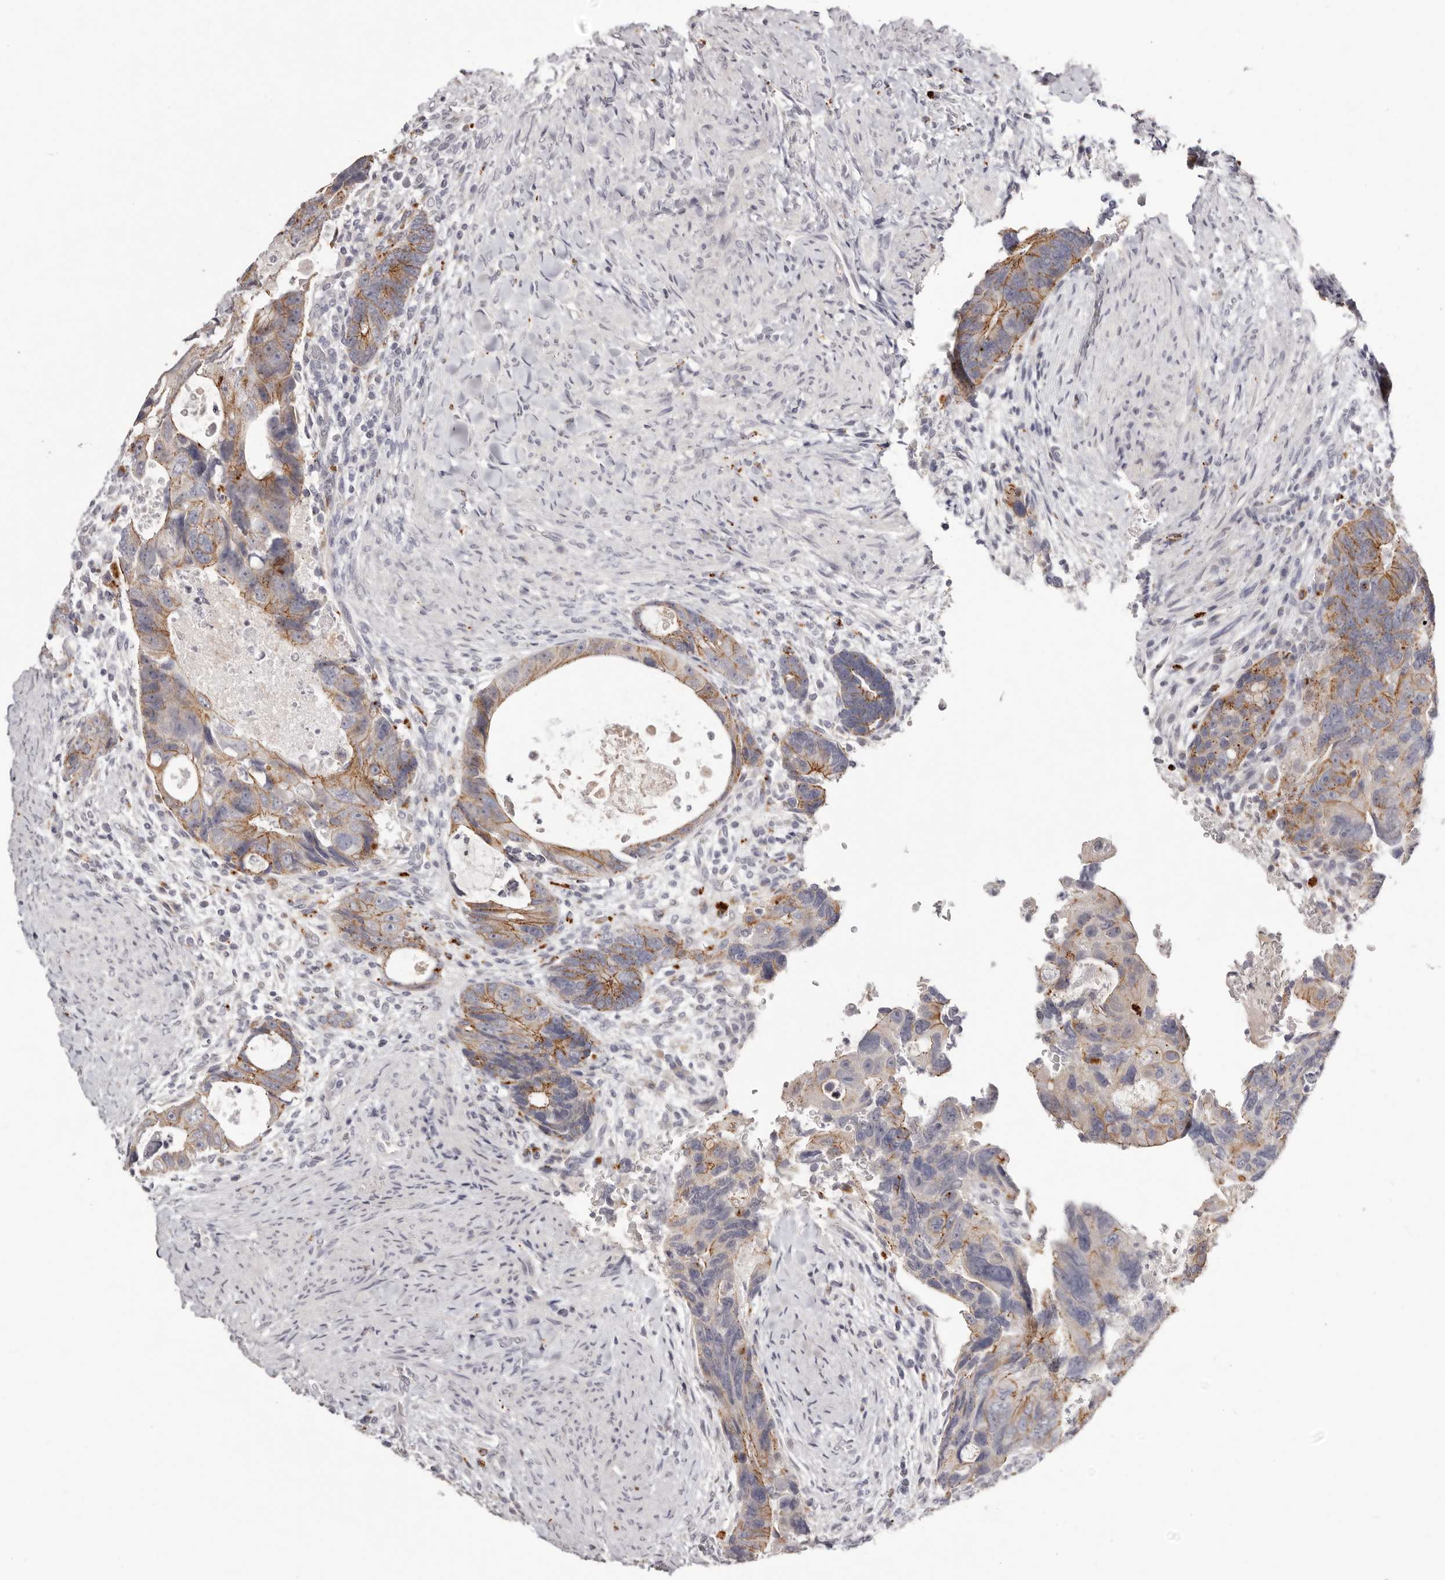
{"staining": {"intensity": "moderate", "quantity": "25%-75%", "location": "cytoplasmic/membranous"}, "tissue": "colorectal cancer", "cell_type": "Tumor cells", "image_type": "cancer", "snomed": [{"axis": "morphology", "description": "Adenocarcinoma, NOS"}, {"axis": "topography", "description": "Rectum"}], "caption": "An immunohistochemistry (IHC) image of tumor tissue is shown. Protein staining in brown labels moderate cytoplasmic/membranous positivity in colorectal cancer within tumor cells.", "gene": "PCDHB6", "patient": {"sex": "male", "age": 59}}